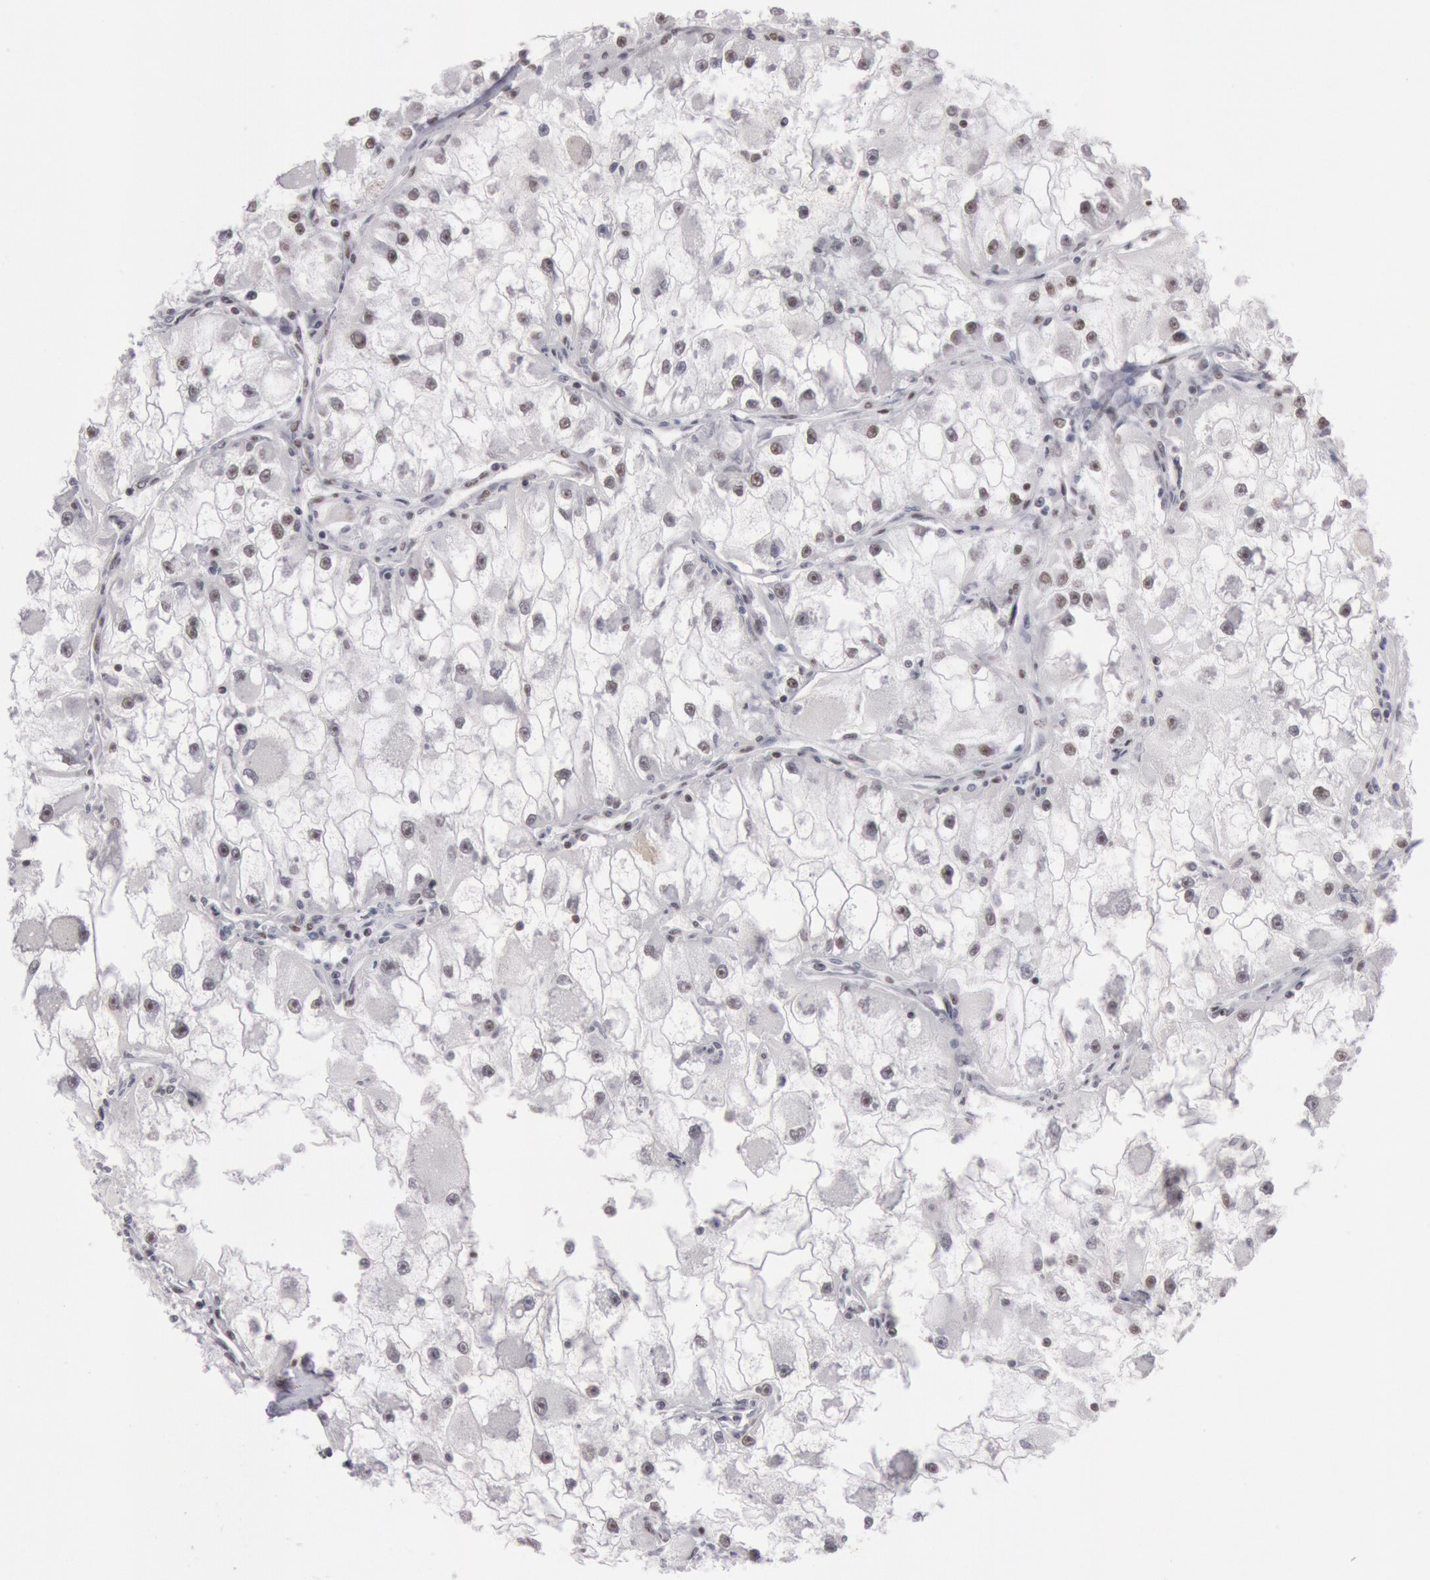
{"staining": {"intensity": "weak", "quantity": "<25%", "location": "nuclear"}, "tissue": "renal cancer", "cell_type": "Tumor cells", "image_type": "cancer", "snomed": [{"axis": "morphology", "description": "Adenocarcinoma, NOS"}, {"axis": "topography", "description": "Kidney"}], "caption": "High magnification brightfield microscopy of adenocarcinoma (renal) stained with DAB (3,3'-diaminobenzidine) (brown) and counterstained with hematoxylin (blue): tumor cells show no significant staining.", "gene": "ESS2", "patient": {"sex": "female", "age": 73}}